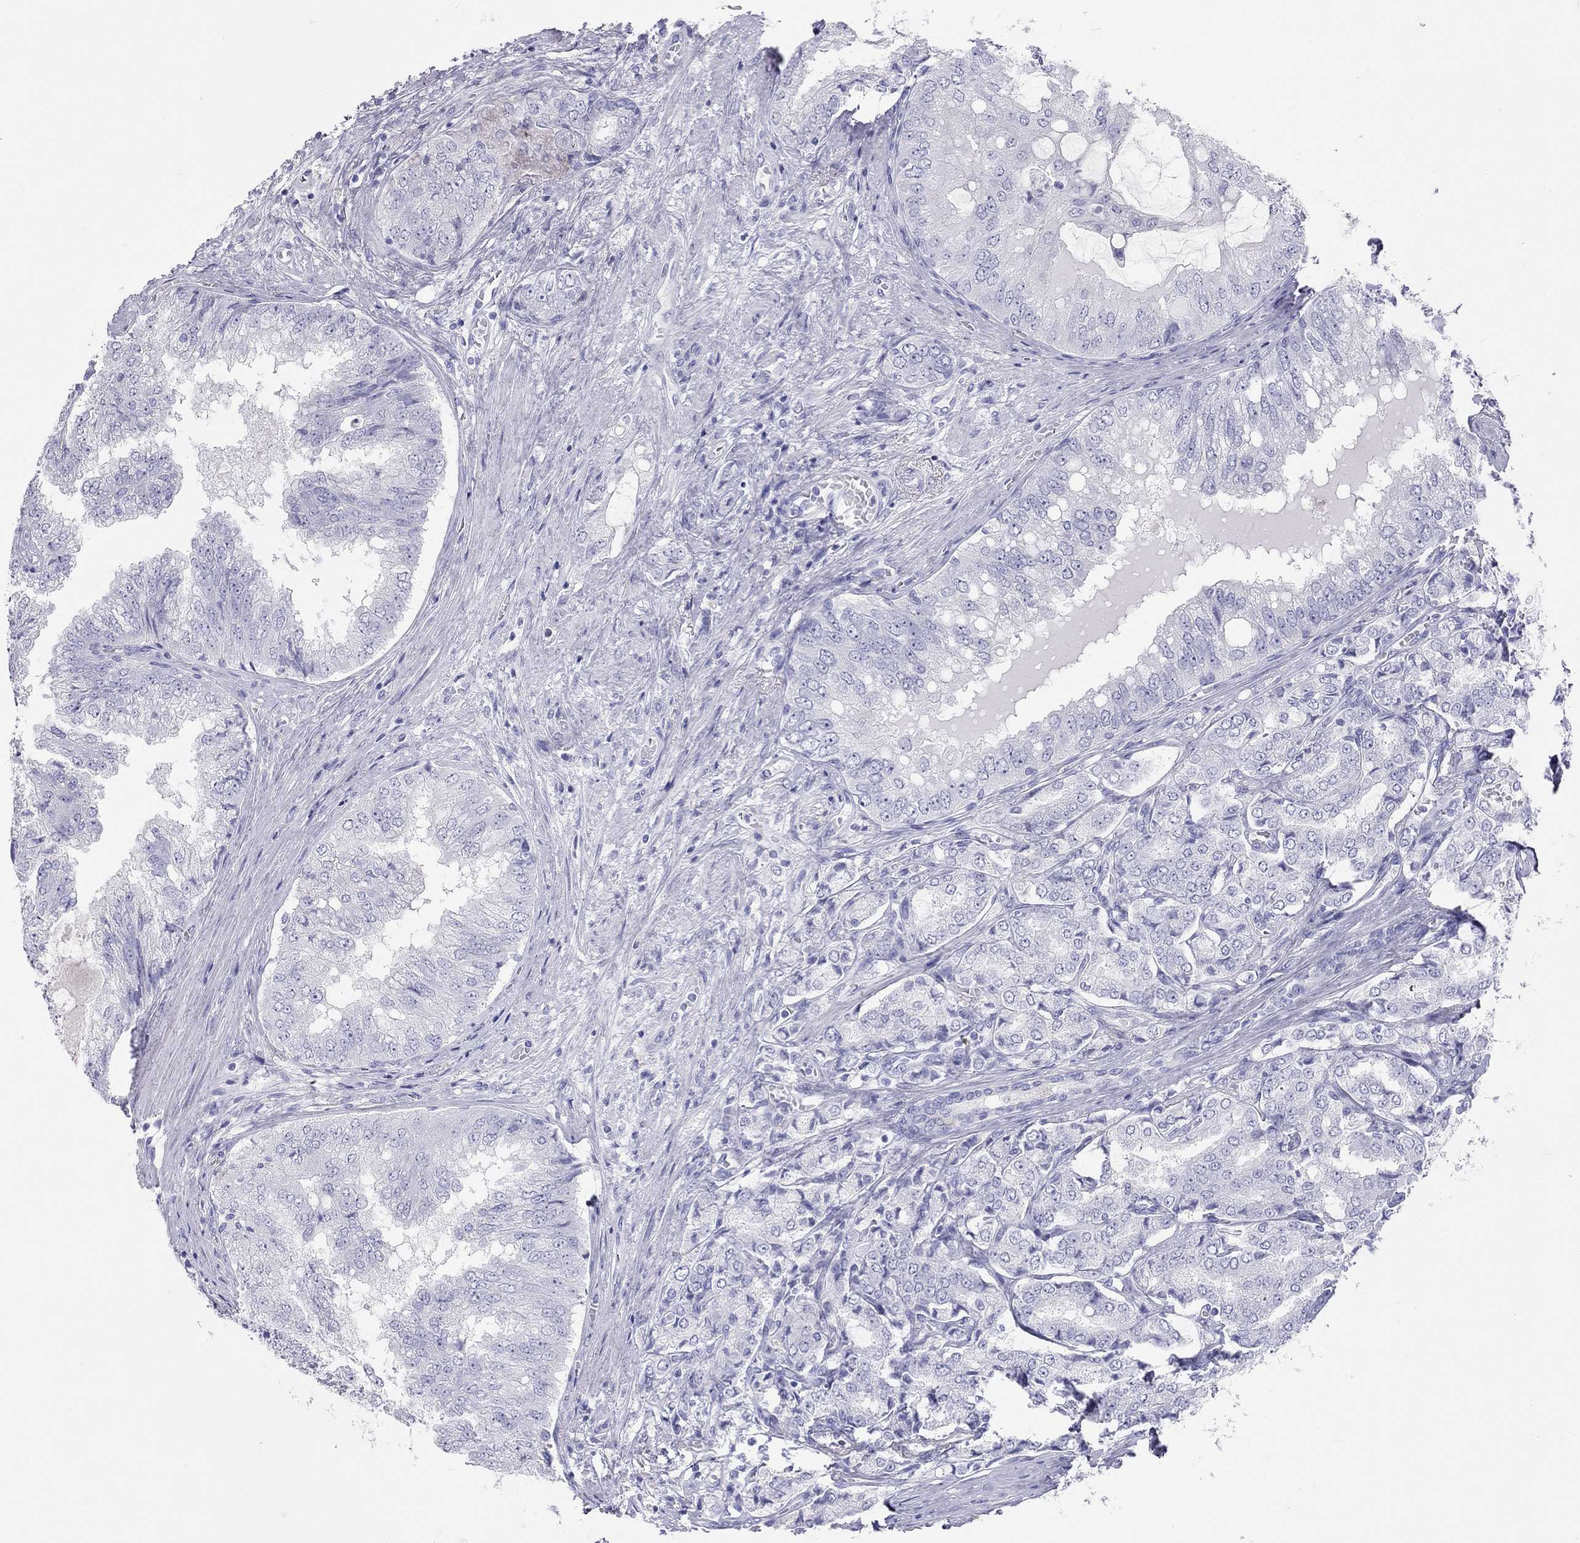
{"staining": {"intensity": "negative", "quantity": "none", "location": "none"}, "tissue": "prostate cancer", "cell_type": "Tumor cells", "image_type": "cancer", "snomed": [{"axis": "morphology", "description": "Adenocarcinoma, NOS"}, {"axis": "topography", "description": "Prostate"}], "caption": "There is no significant staining in tumor cells of prostate cancer (adenocarcinoma).", "gene": "HLA-DQB2", "patient": {"sex": "male", "age": 65}}